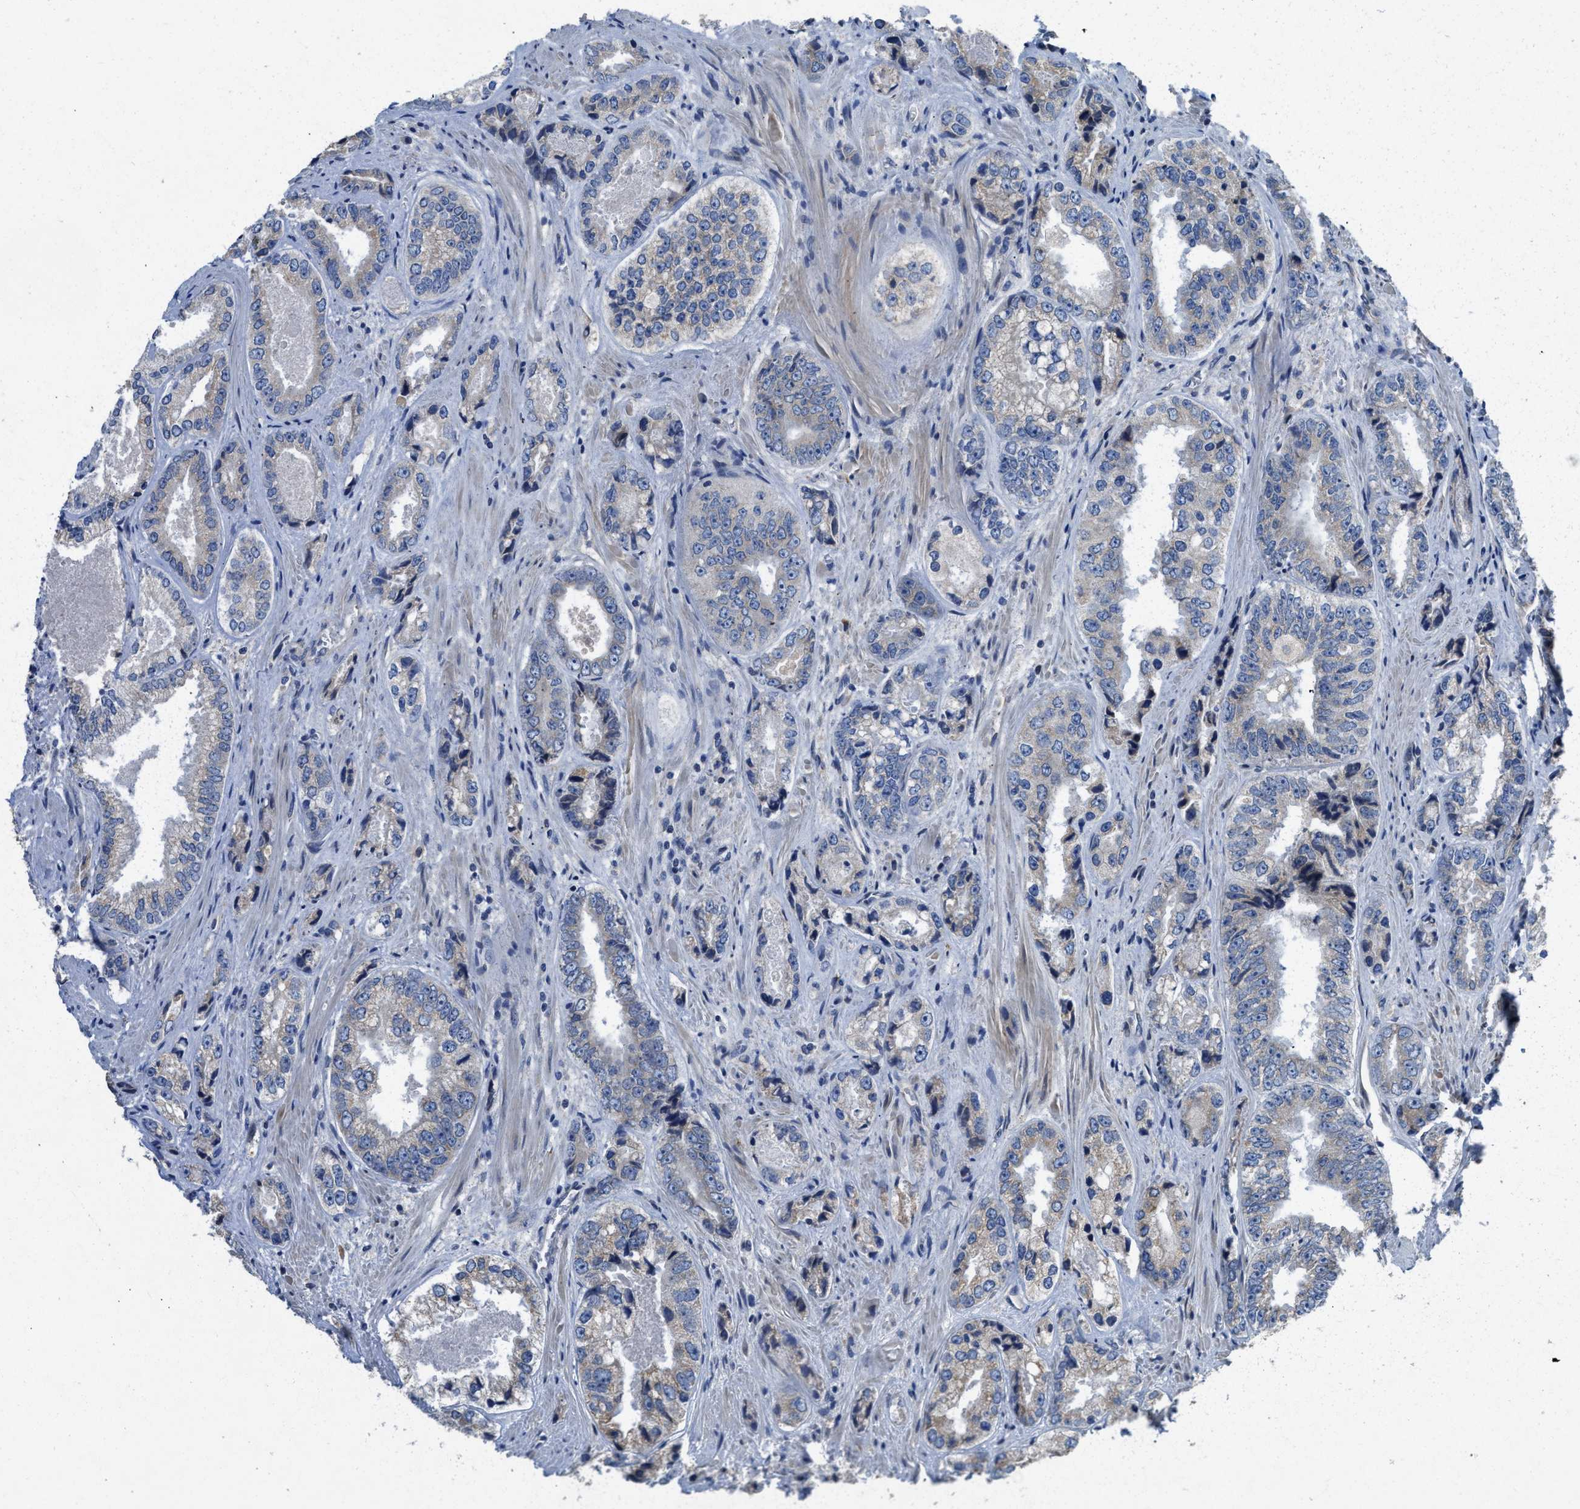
{"staining": {"intensity": "negative", "quantity": "none", "location": "none"}, "tissue": "prostate cancer", "cell_type": "Tumor cells", "image_type": "cancer", "snomed": [{"axis": "morphology", "description": "Adenocarcinoma, High grade"}, {"axis": "topography", "description": "Prostate"}], "caption": "This is an immunohistochemistry image of prostate high-grade adenocarcinoma. There is no expression in tumor cells.", "gene": "GGCX", "patient": {"sex": "male", "age": 61}}